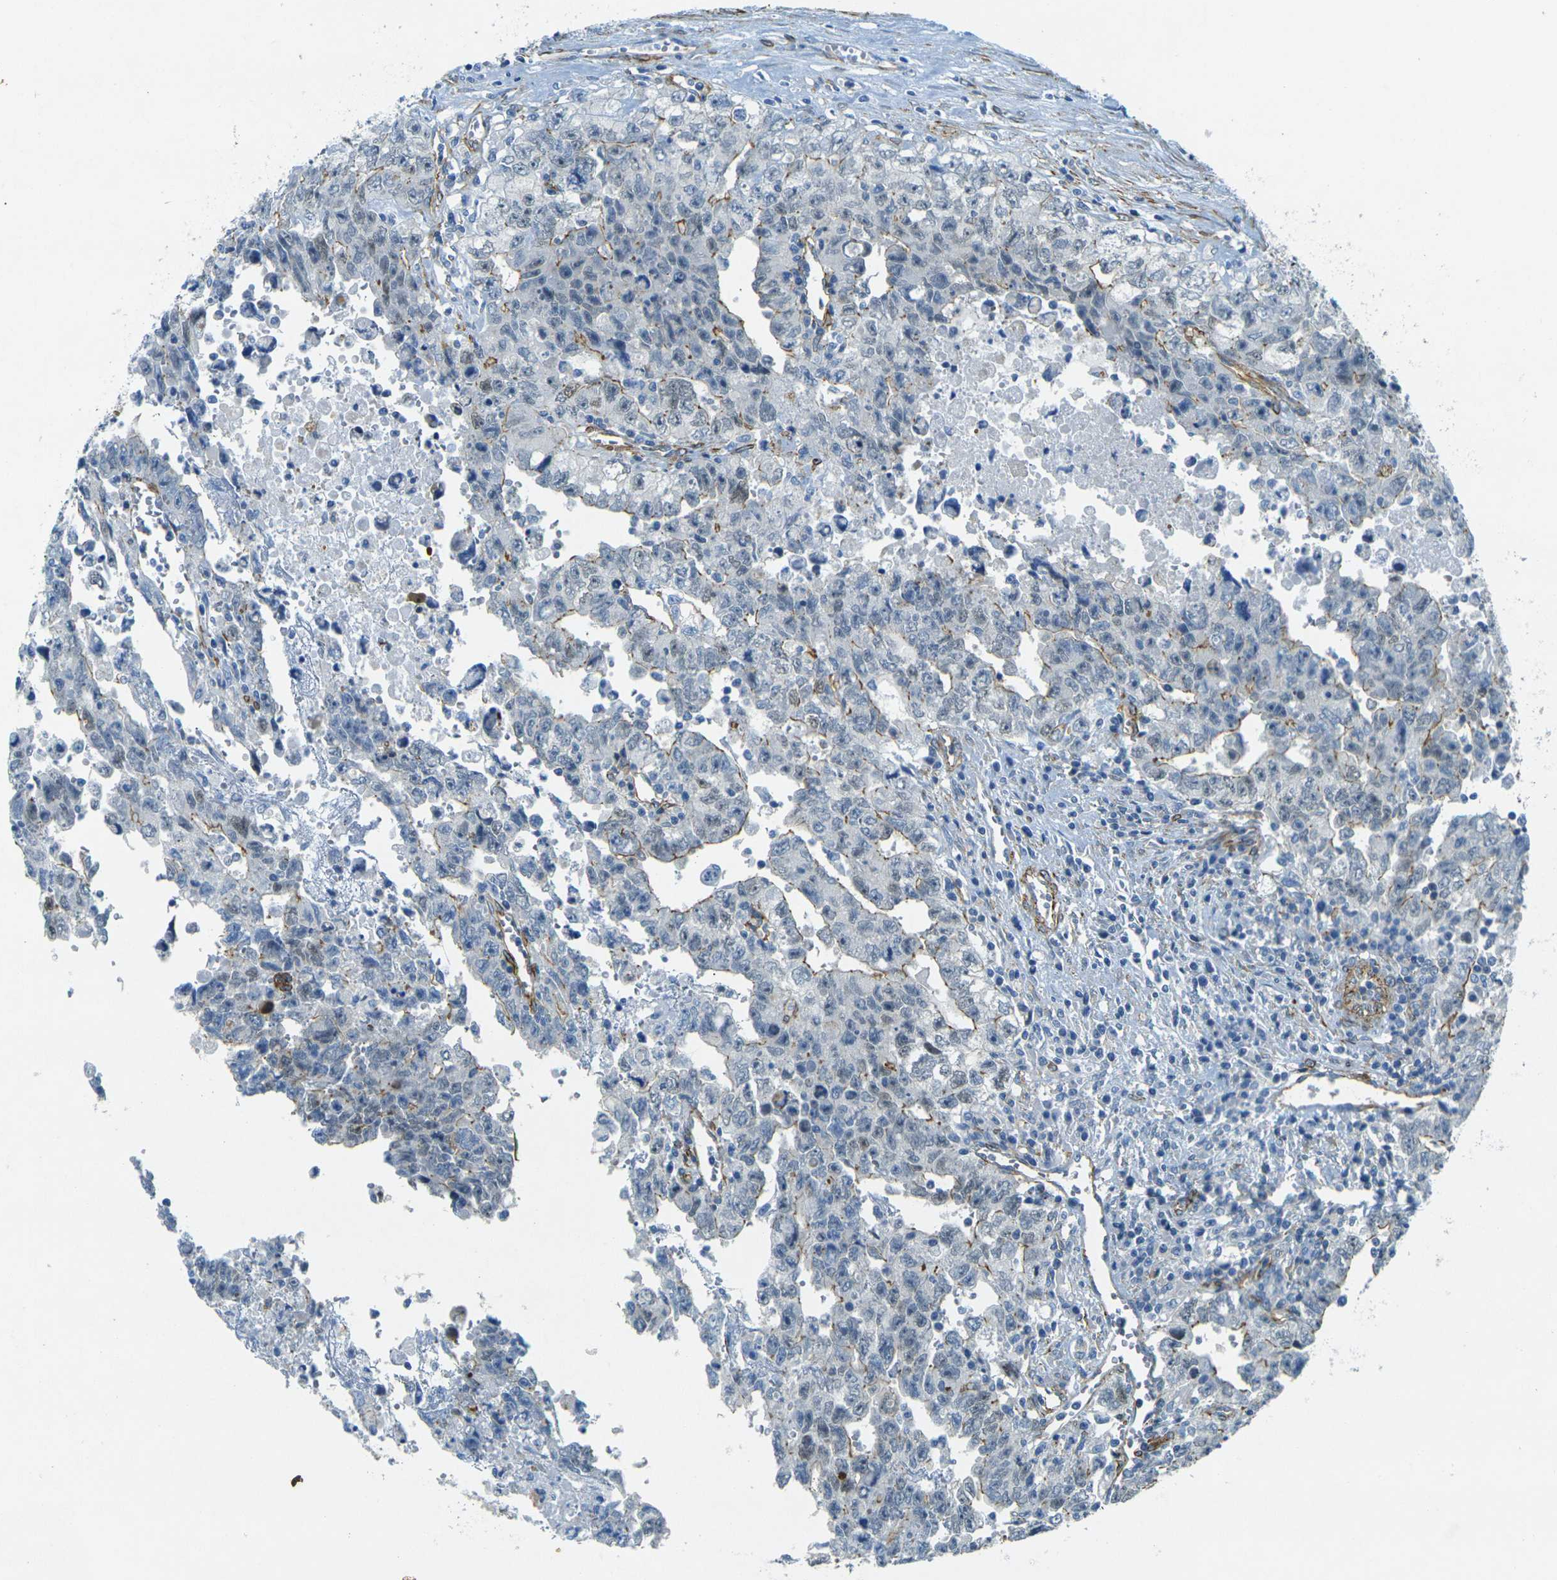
{"staining": {"intensity": "negative", "quantity": "none", "location": "none"}, "tissue": "testis cancer", "cell_type": "Tumor cells", "image_type": "cancer", "snomed": [{"axis": "morphology", "description": "Carcinoma, Embryonal, NOS"}, {"axis": "topography", "description": "Testis"}], "caption": "A high-resolution image shows immunohistochemistry (IHC) staining of testis cancer (embryonal carcinoma), which displays no significant staining in tumor cells.", "gene": "EPHA7", "patient": {"sex": "male", "age": 28}}